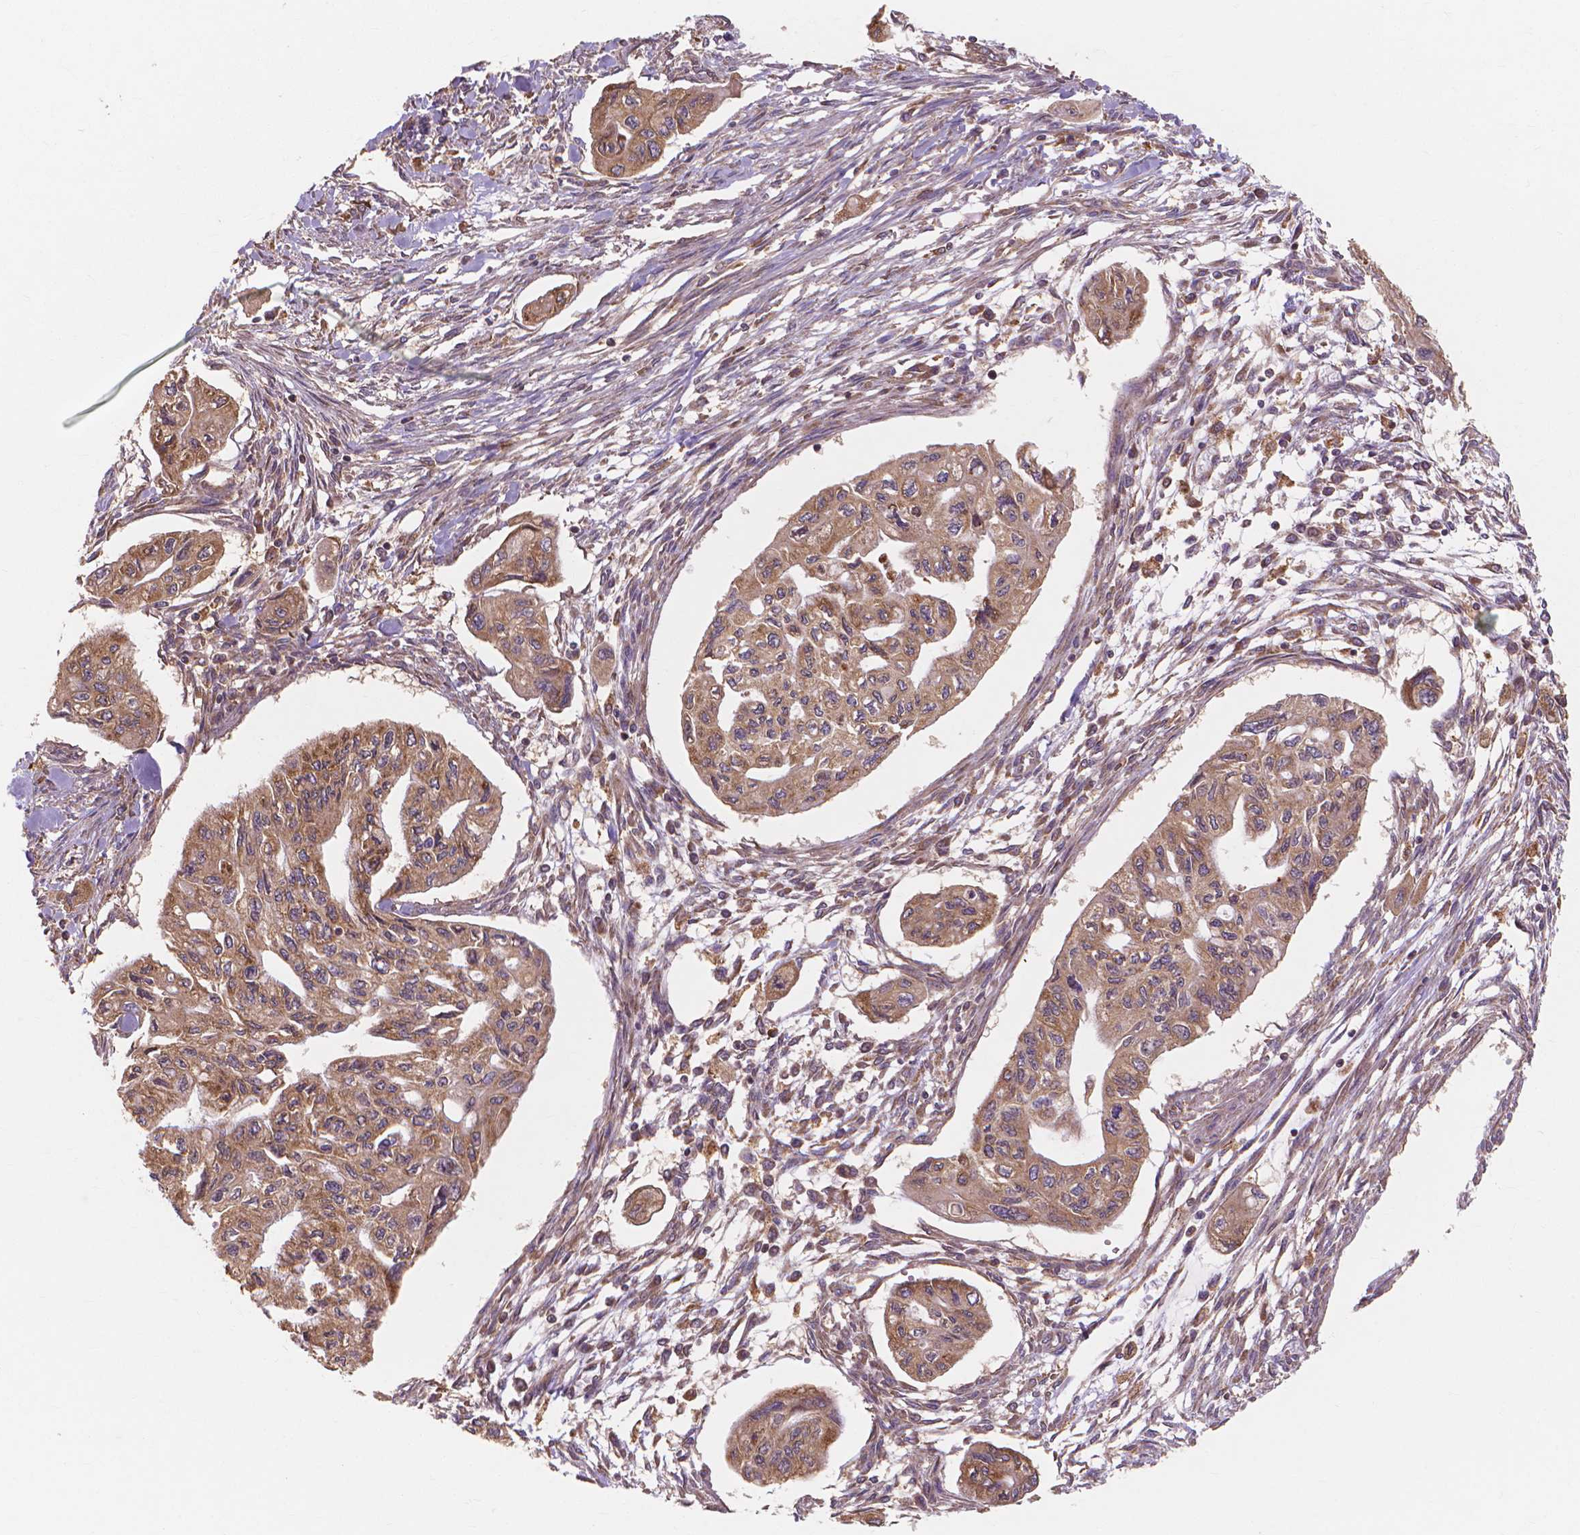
{"staining": {"intensity": "moderate", "quantity": ">75%", "location": "cytoplasmic/membranous"}, "tissue": "pancreatic cancer", "cell_type": "Tumor cells", "image_type": "cancer", "snomed": [{"axis": "morphology", "description": "Adenocarcinoma, NOS"}, {"axis": "topography", "description": "Pancreas"}], "caption": "Approximately >75% of tumor cells in human pancreatic cancer (adenocarcinoma) exhibit moderate cytoplasmic/membranous protein positivity as visualized by brown immunohistochemical staining.", "gene": "TAB2", "patient": {"sex": "female", "age": 76}}